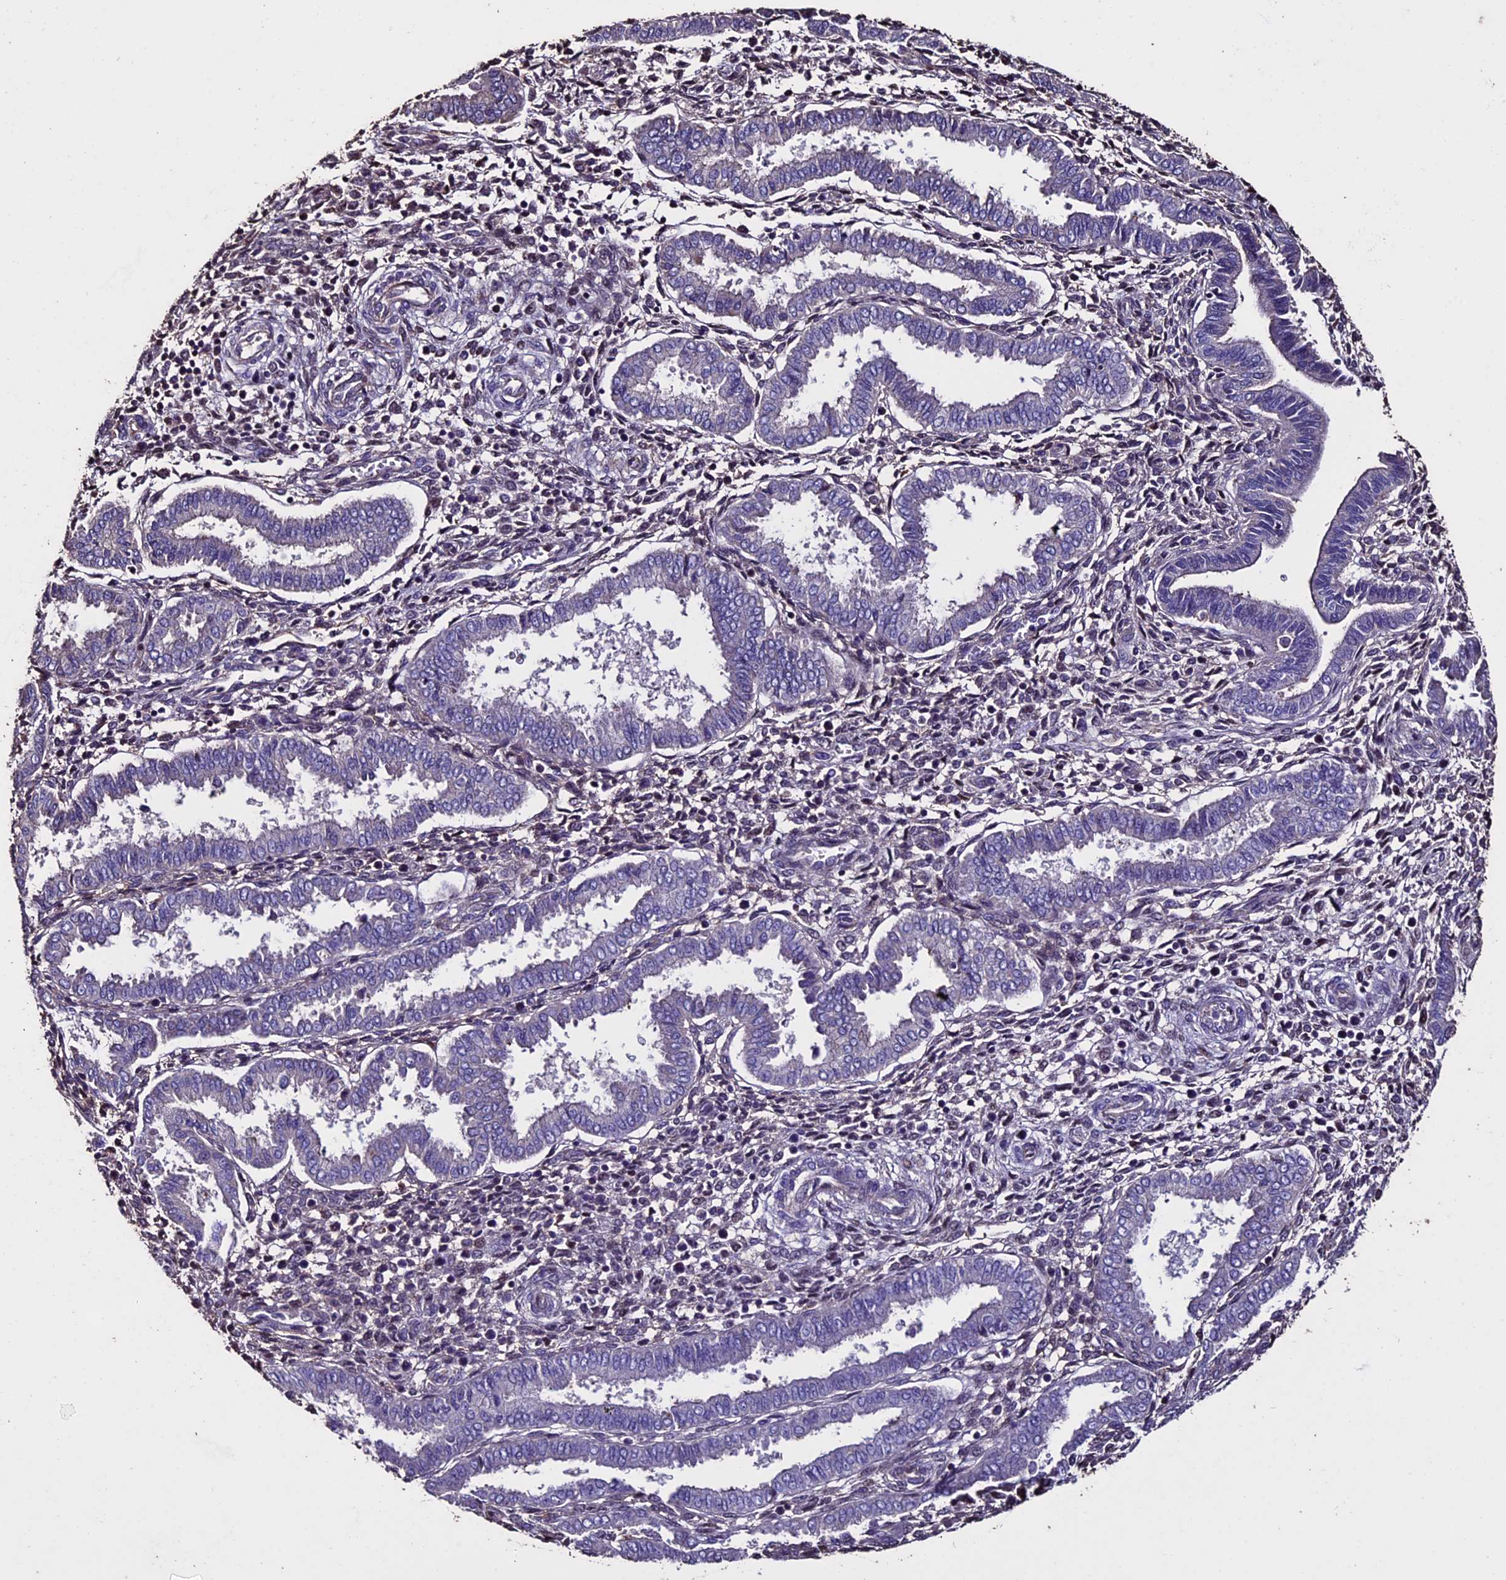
{"staining": {"intensity": "weak", "quantity": "<25%", "location": "nuclear"}, "tissue": "endometrium", "cell_type": "Cells in endometrial stroma", "image_type": "normal", "snomed": [{"axis": "morphology", "description": "Normal tissue, NOS"}, {"axis": "topography", "description": "Endometrium"}], "caption": "DAB immunohistochemical staining of unremarkable endometrium reveals no significant positivity in cells in endometrial stroma.", "gene": "USB1", "patient": {"sex": "female", "age": 24}}